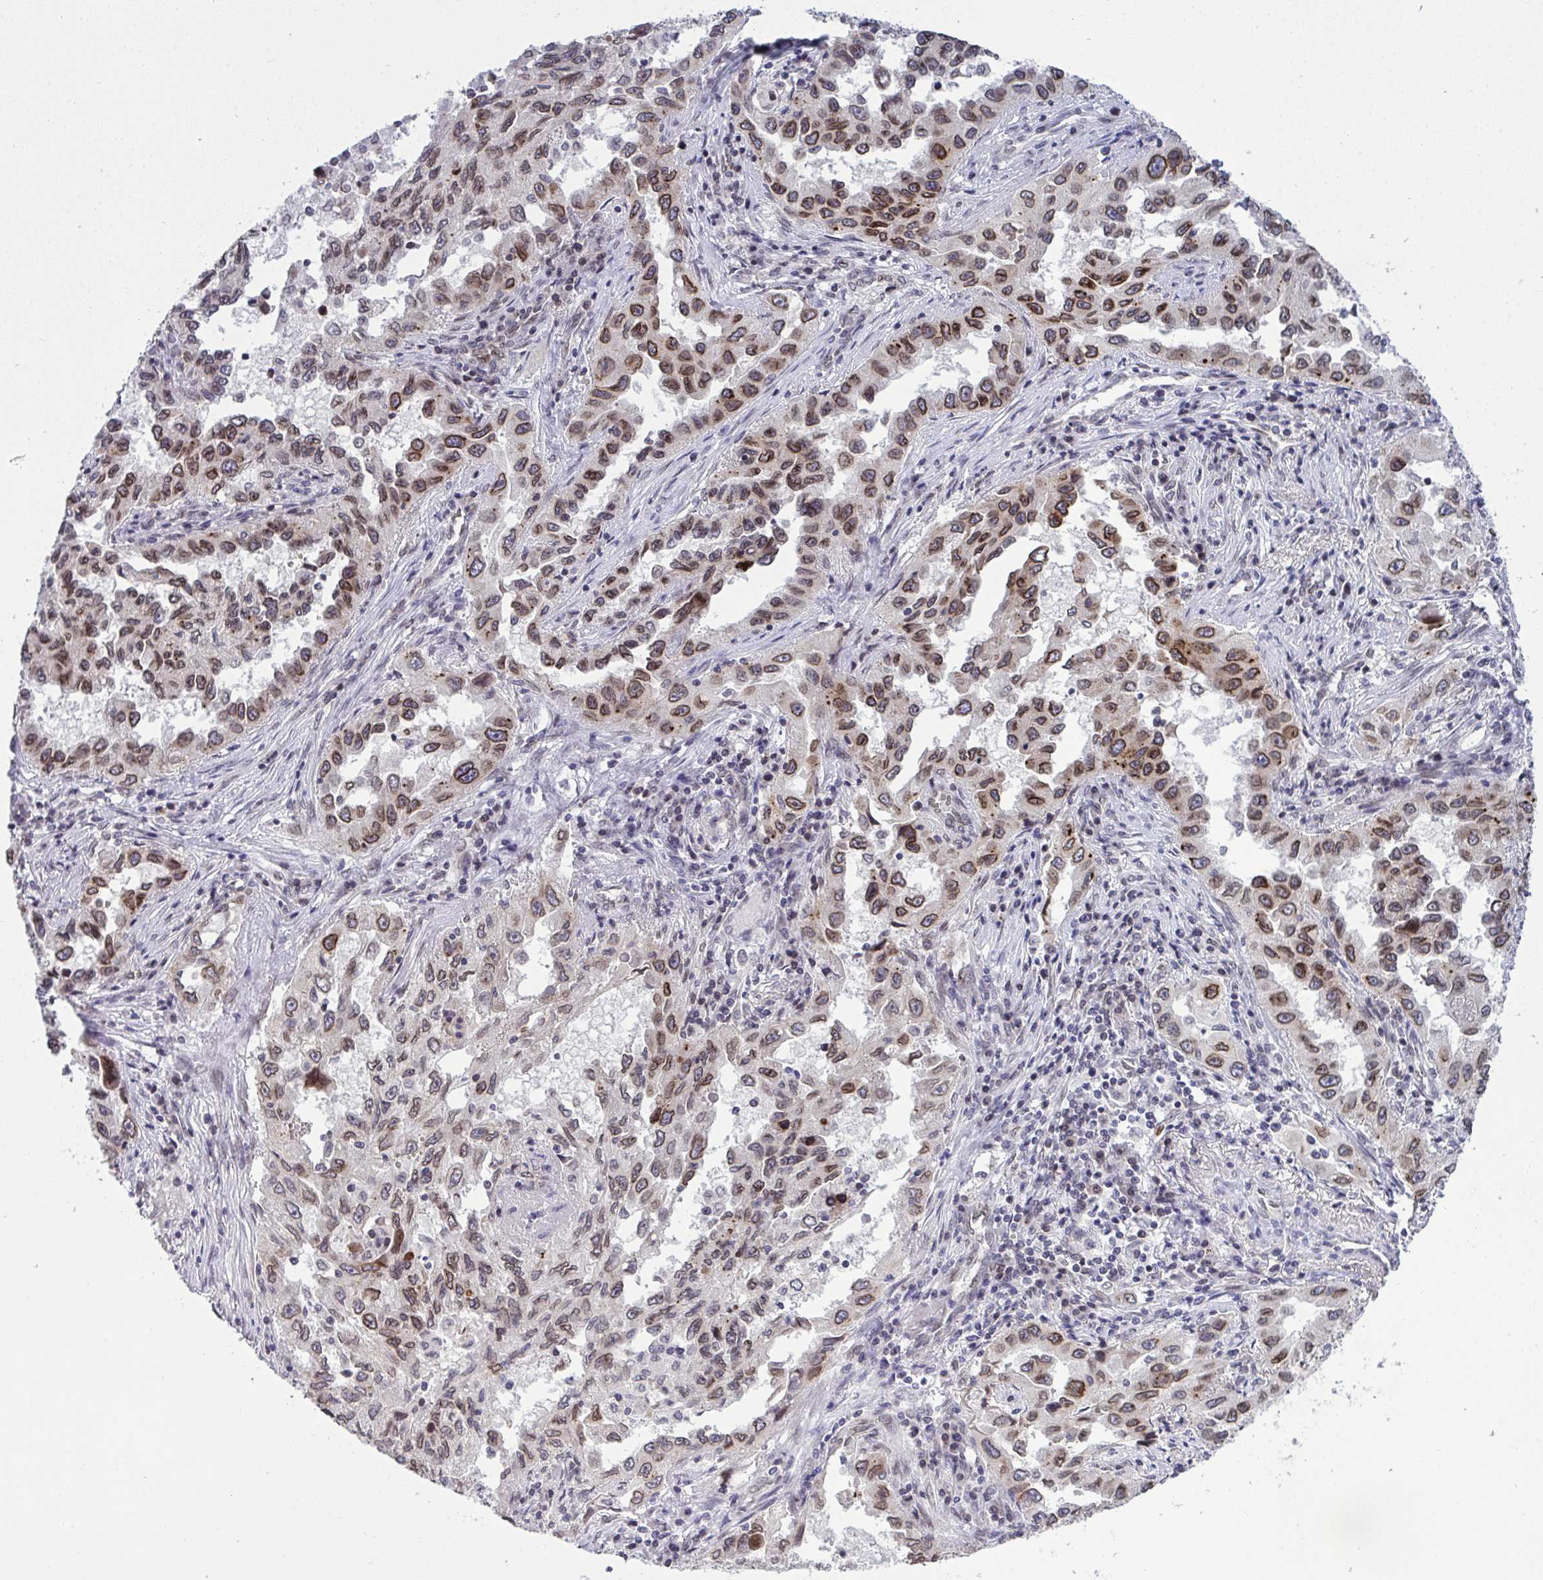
{"staining": {"intensity": "moderate", "quantity": ">75%", "location": "cytoplasmic/membranous,nuclear"}, "tissue": "lung cancer", "cell_type": "Tumor cells", "image_type": "cancer", "snomed": [{"axis": "morphology", "description": "Adenocarcinoma, NOS"}, {"axis": "topography", "description": "Lung"}], "caption": "Protein staining of lung adenocarcinoma tissue demonstrates moderate cytoplasmic/membranous and nuclear expression in approximately >75% of tumor cells. (brown staining indicates protein expression, while blue staining denotes nuclei).", "gene": "RANBP2", "patient": {"sex": "female", "age": 73}}